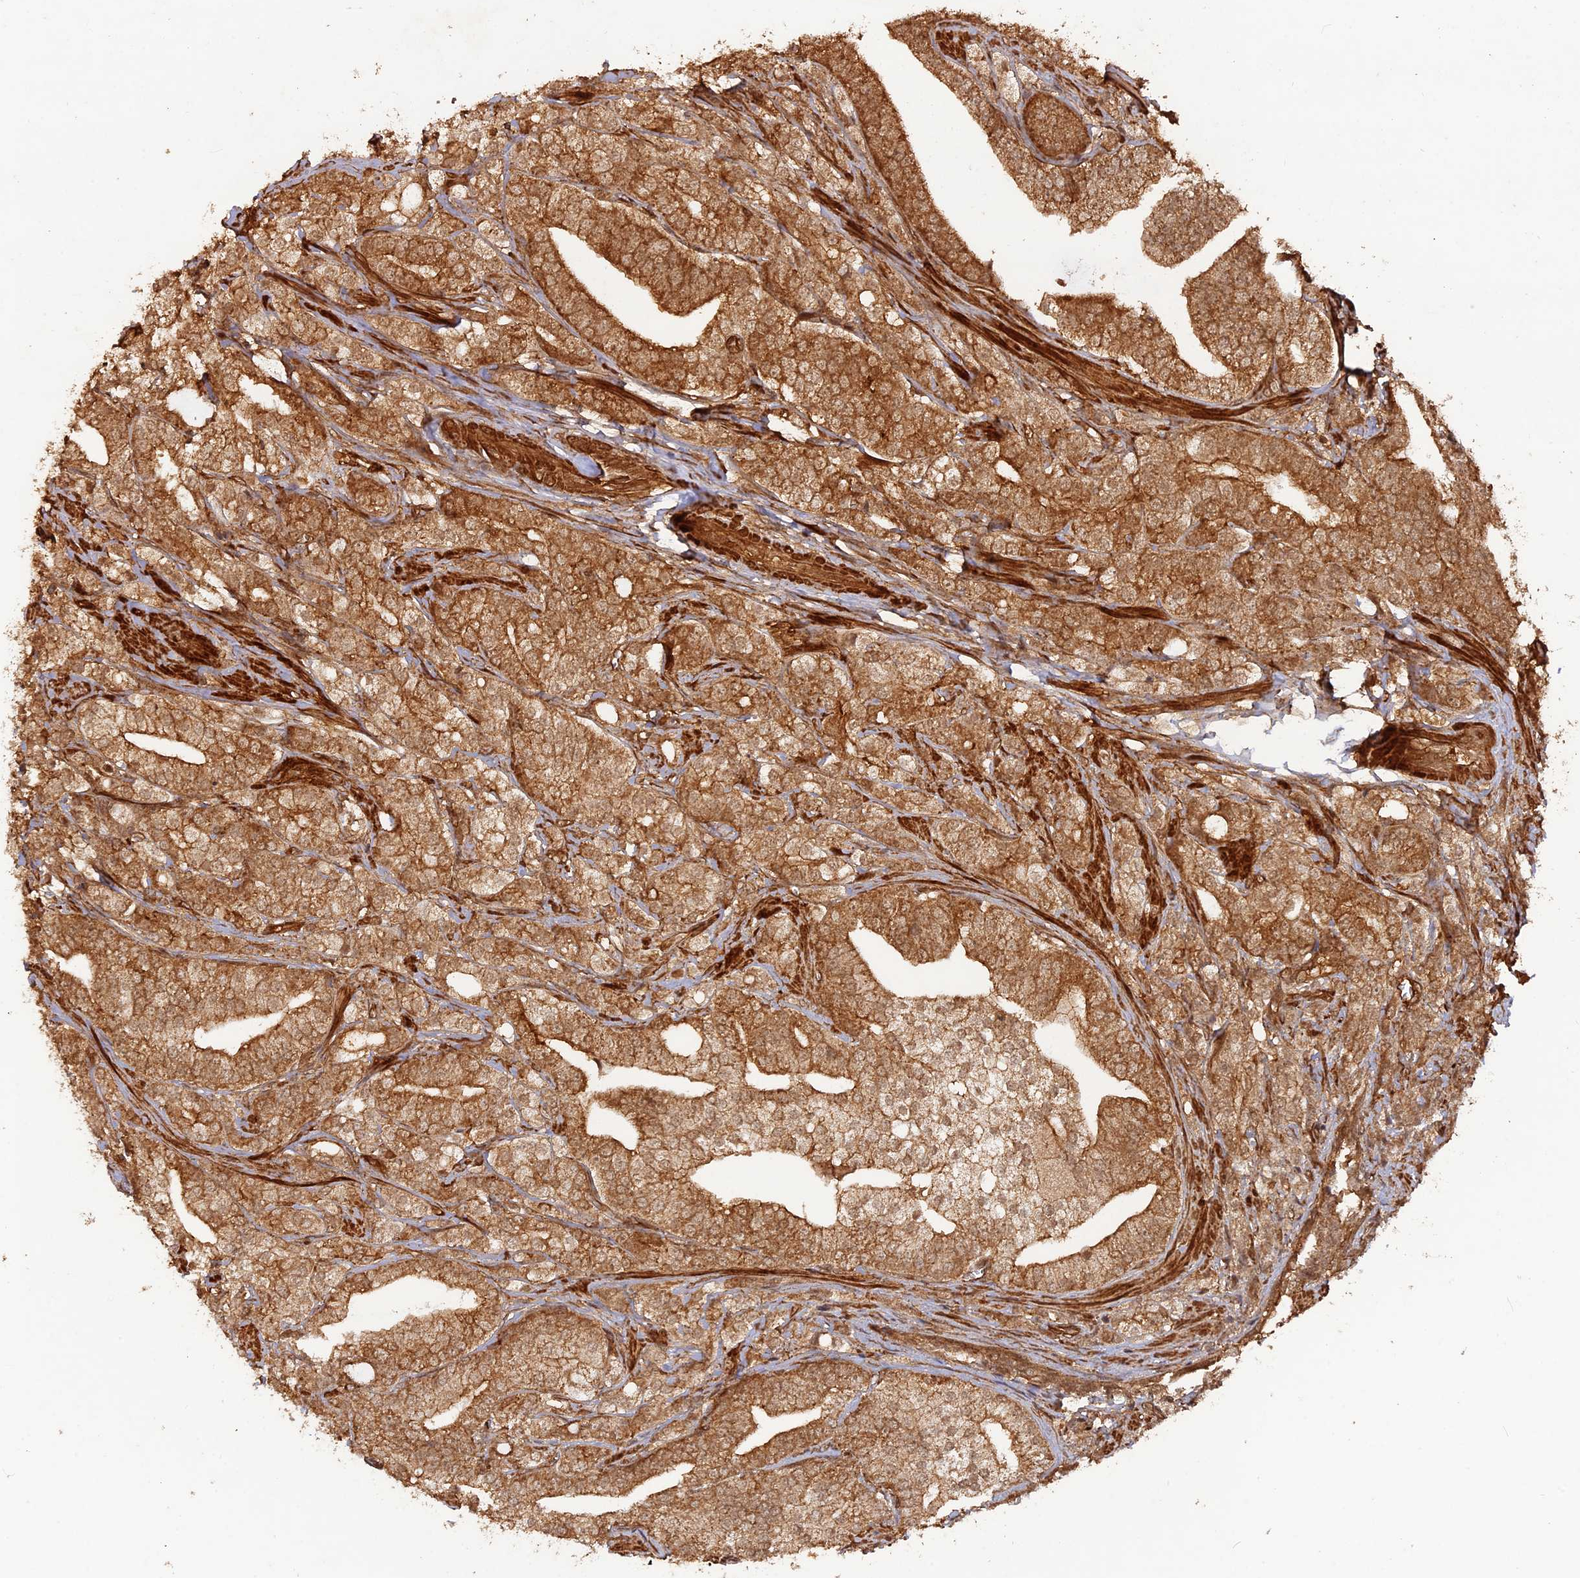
{"staining": {"intensity": "moderate", "quantity": ">75%", "location": "cytoplasmic/membranous"}, "tissue": "prostate cancer", "cell_type": "Tumor cells", "image_type": "cancer", "snomed": [{"axis": "morphology", "description": "Adenocarcinoma, High grade"}, {"axis": "topography", "description": "Prostate"}], "caption": "There is medium levels of moderate cytoplasmic/membranous staining in tumor cells of prostate cancer, as demonstrated by immunohistochemical staining (brown color).", "gene": "CCDC174", "patient": {"sex": "male", "age": 50}}